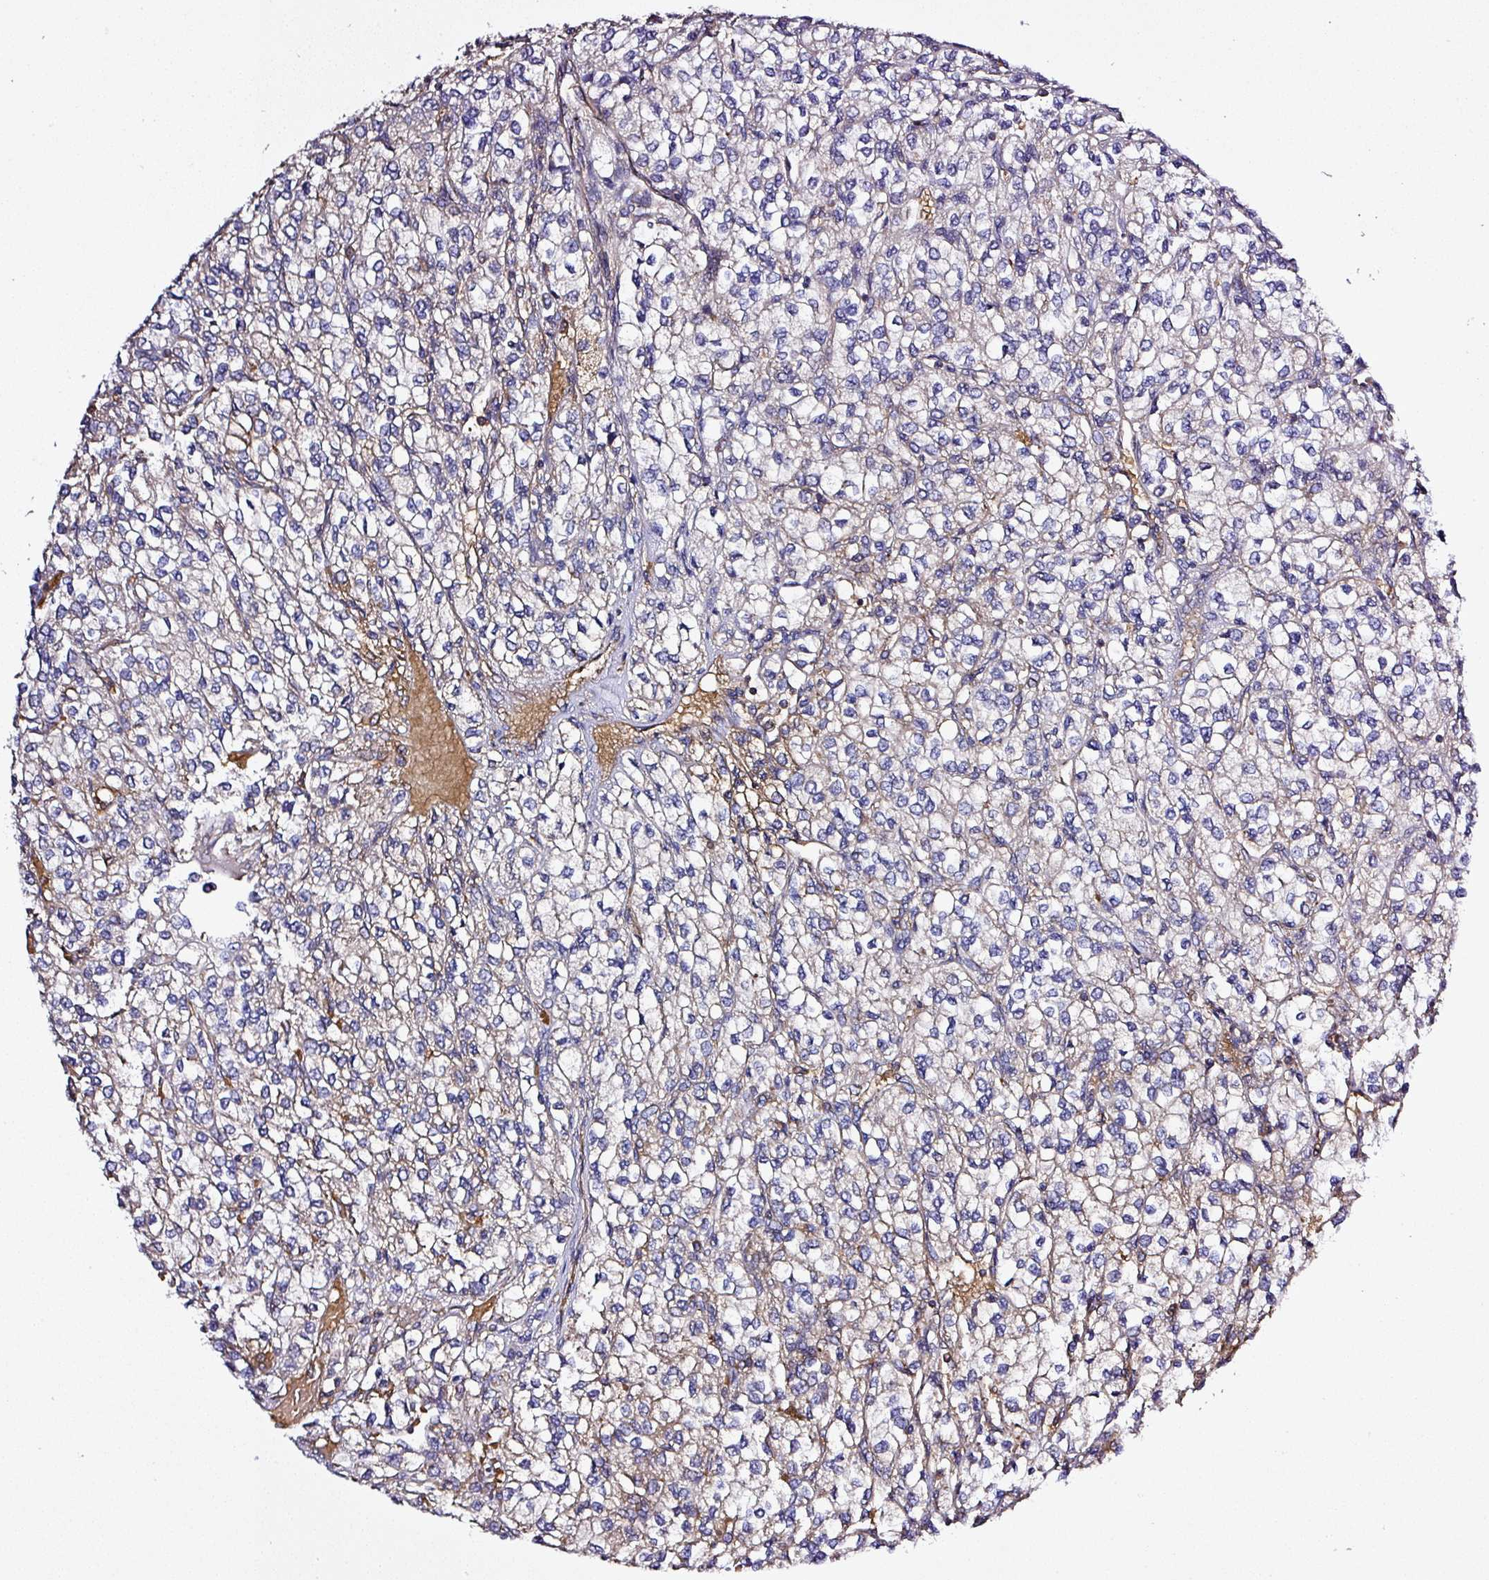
{"staining": {"intensity": "moderate", "quantity": "<25%", "location": "cytoplasmic/membranous"}, "tissue": "renal cancer", "cell_type": "Tumor cells", "image_type": "cancer", "snomed": [{"axis": "morphology", "description": "Adenocarcinoma, NOS"}, {"axis": "topography", "description": "Kidney"}], "caption": "Human renal adenocarcinoma stained with a protein marker exhibits moderate staining in tumor cells.", "gene": "ZNF513", "patient": {"sex": "male", "age": 80}}